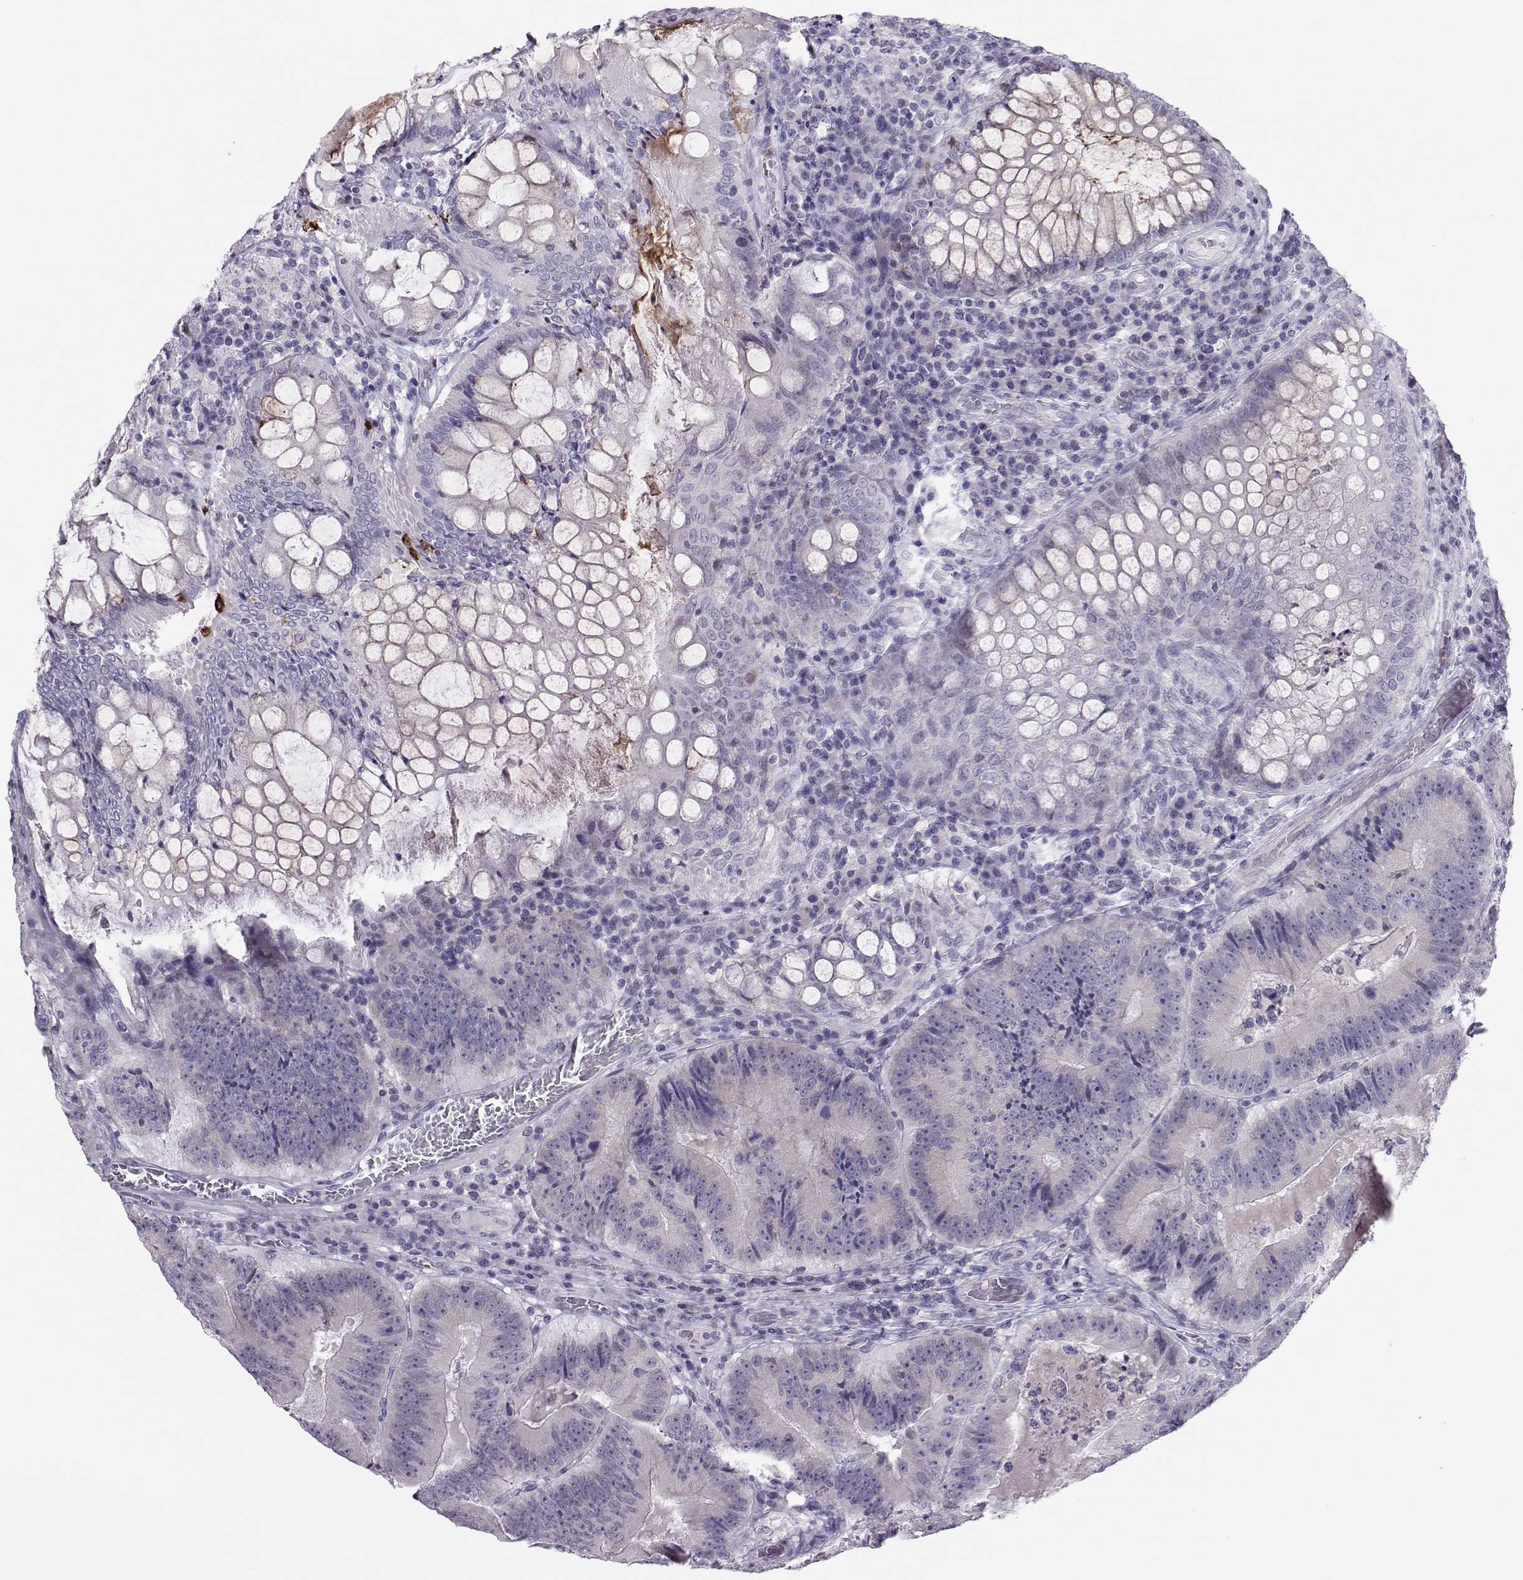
{"staining": {"intensity": "negative", "quantity": "none", "location": "none"}, "tissue": "colorectal cancer", "cell_type": "Tumor cells", "image_type": "cancer", "snomed": [{"axis": "morphology", "description": "Adenocarcinoma, NOS"}, {"axis": "topography", "description": "Colon"}], "caption": "Protein analysis of adenocarcinoma (colorectal) demonstrates no significant positivity in tumor cells.", "gene": "TRPM7", "patient": {"sex": "female", "age": 86}}